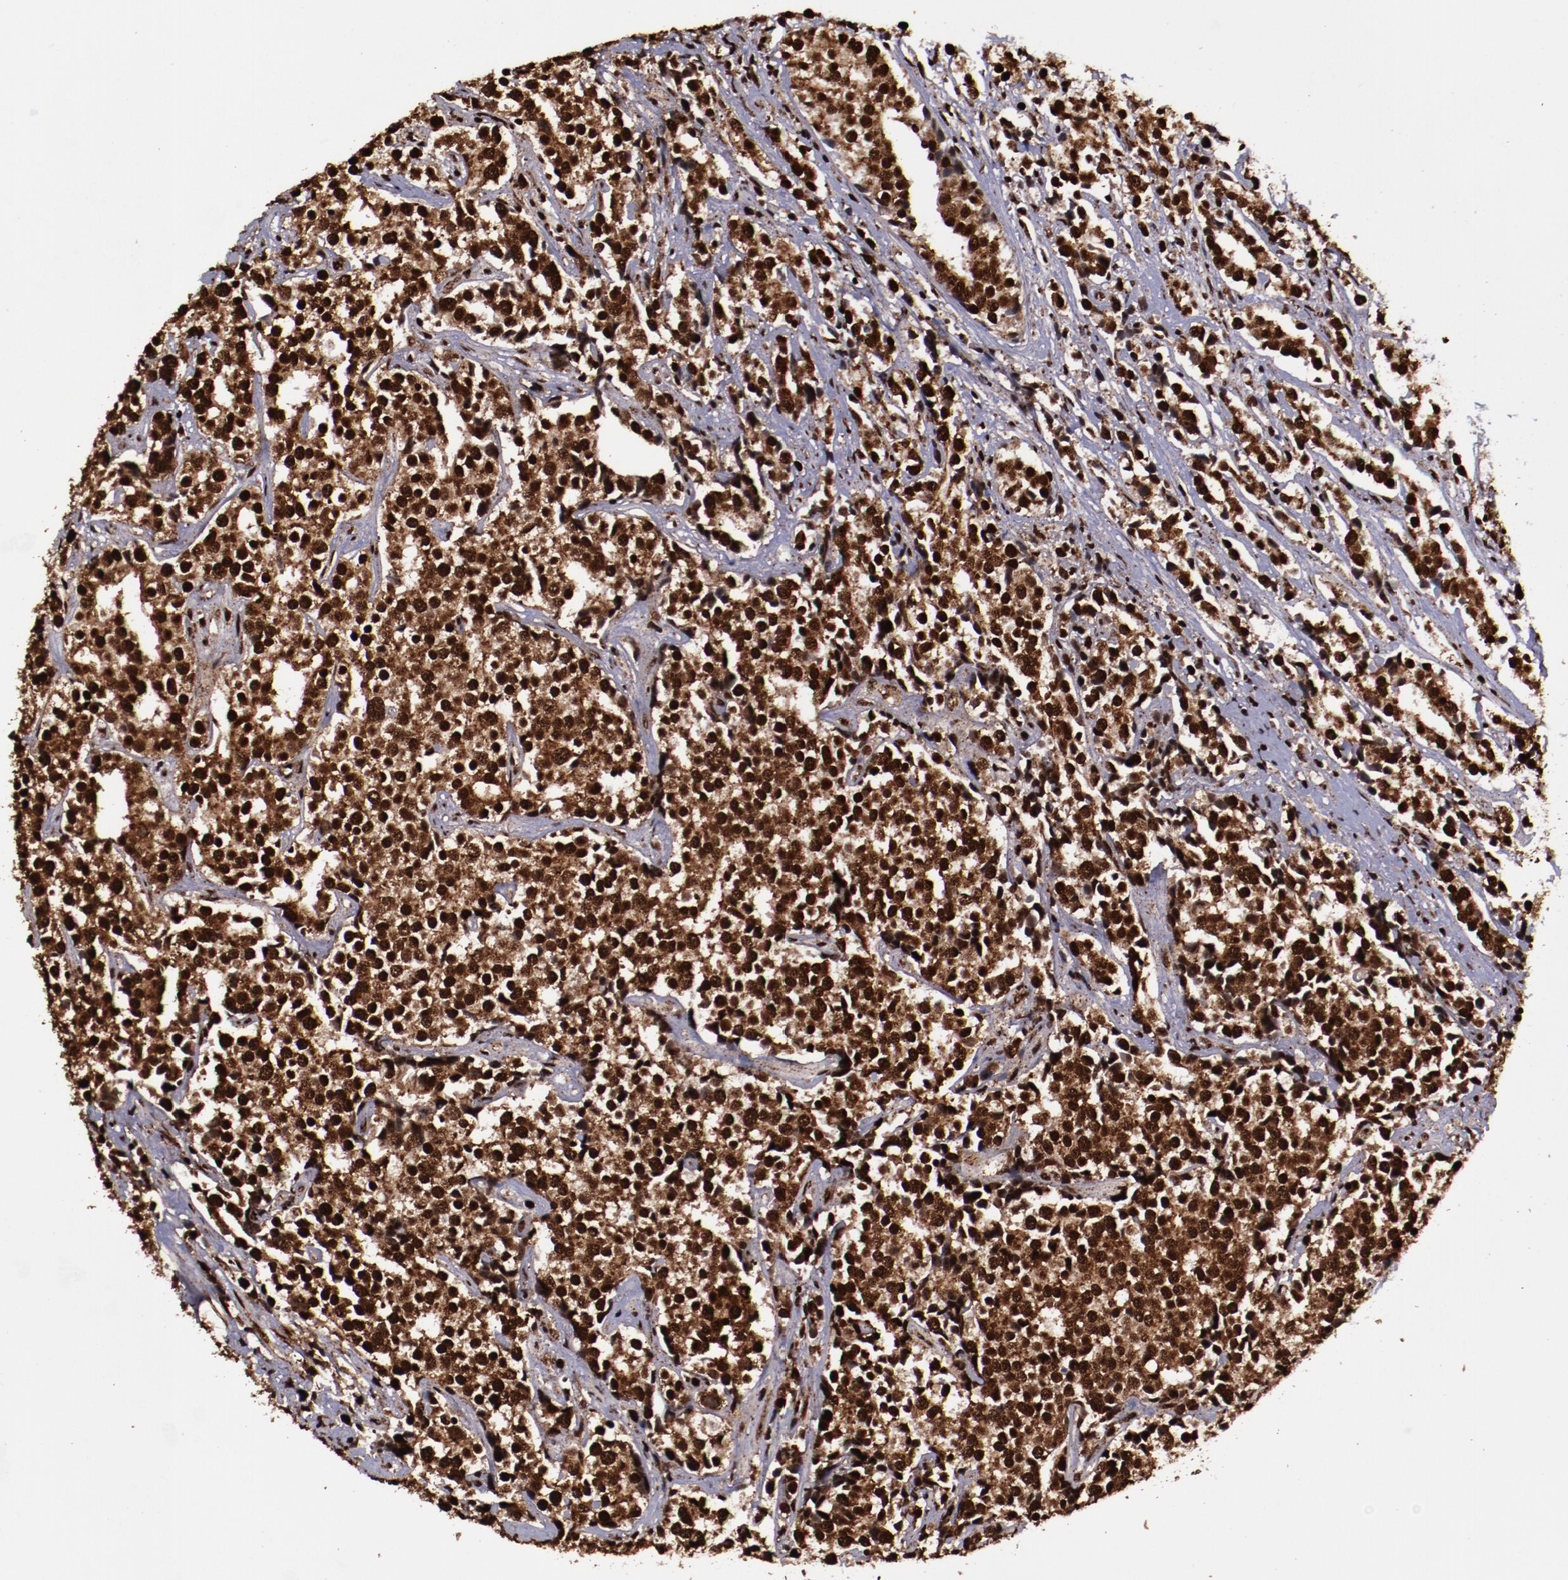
{"staining": {"intensity": "strong", "quantity": ">75%", "location": "cytoplasmic/membranous,nuclear"}, "tissue": "prostate cancer", "cell_type": "Tumor cells", "image_type": "cancer", "snomed": [{"axis": "morphology", "description": "Adenocarcinoma, High grade"}, {"axis": "topography", "description": "Prostate"}], "caption": "High-grade adenocarcinoma (prostate) stained for a protein (brown) exhibits strong cytoplasmic/membranous and nuclear positive staining in approximately >75% of tumor cells.", "gene": "SNW1", "patient": {"sex": "male", "age": 71}}